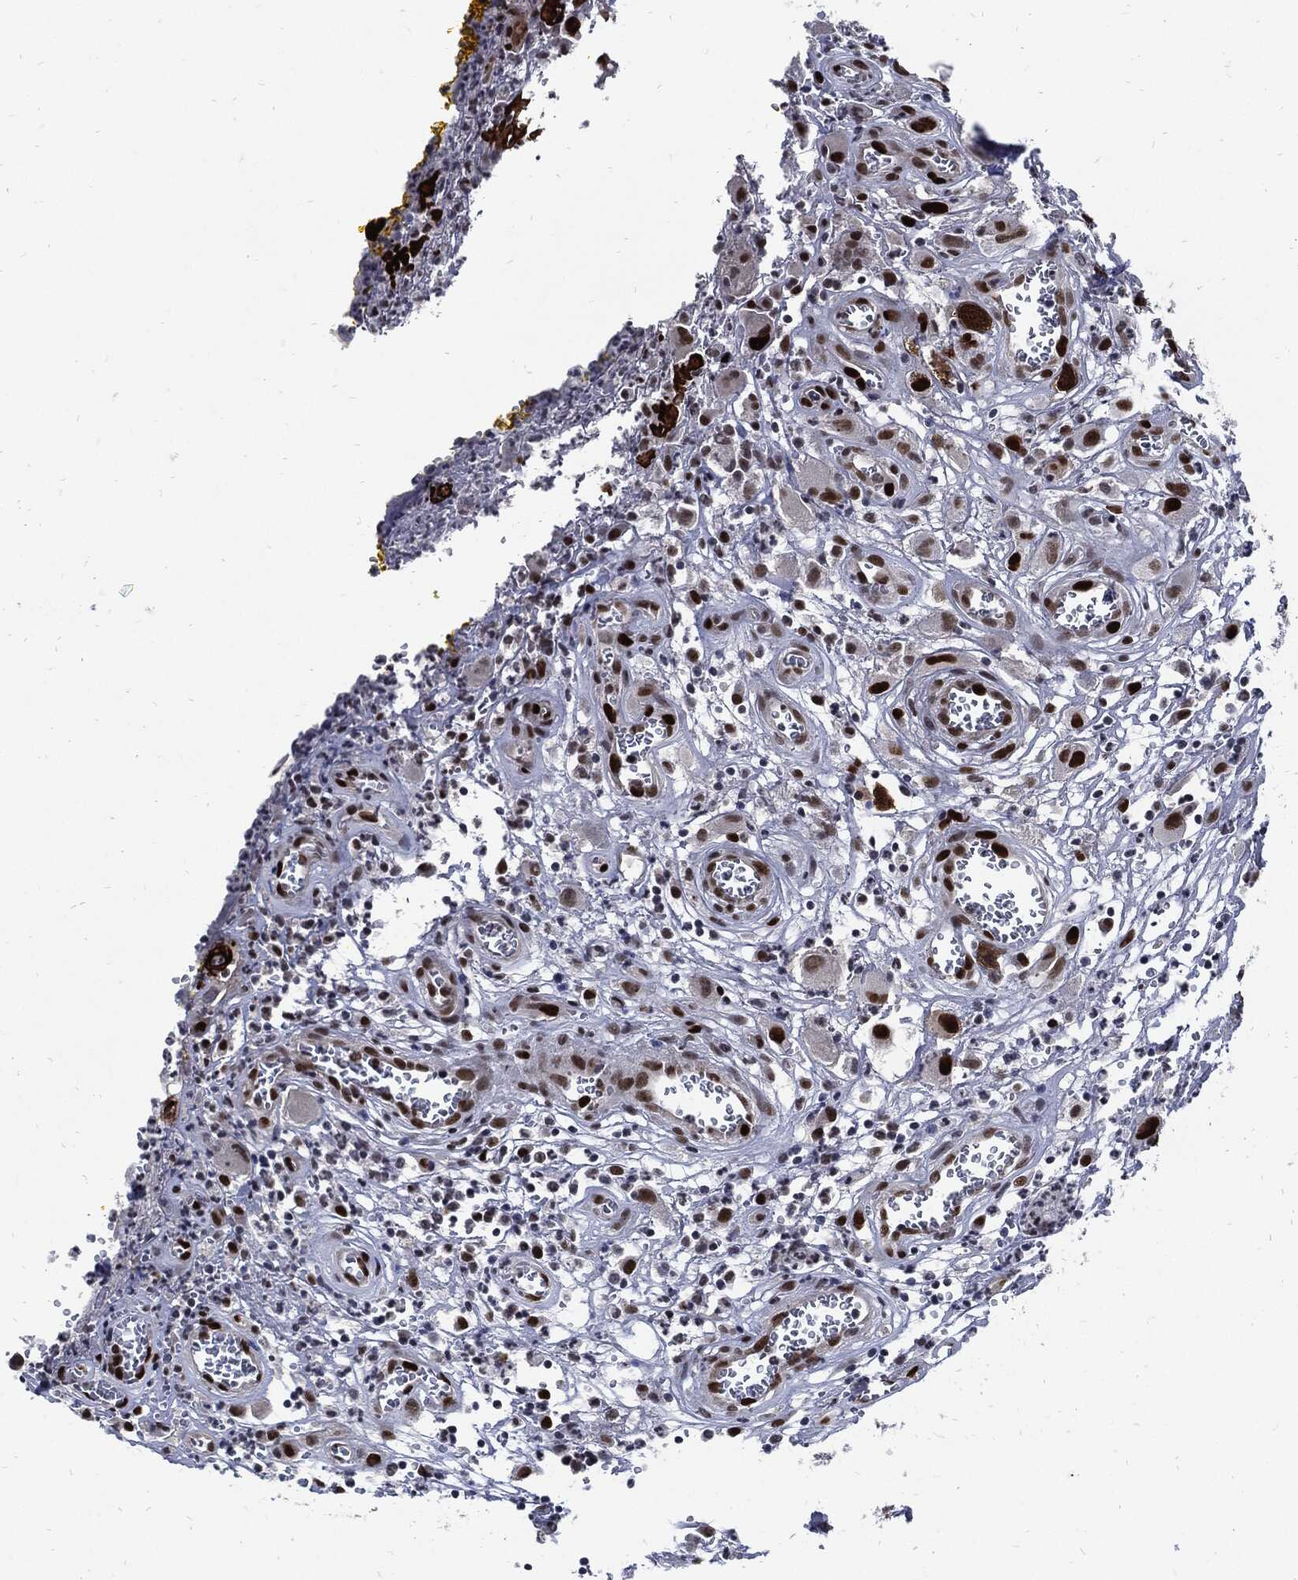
{"staining": {"intensity": "strong", "quantity": "<25%", "location": "nuclear"}, "tissue": "head and neck cancer", "cell_type": "Tumor cells", "image_type": "cancer", "snomed": [{"axis": "morphology", "description": "Squamous cell carcinoma, NOS"}, {"axis": "morphology", "description": "Squamous cell carcinoma, metastatic, NOS"}, {"axis": "topography", "description": "Oral tissue"}, {"axis": "topography", "description": "Head-Neck"}], "caption": "A histopathology image of head and neck cancer stained for a protein demonstrates strong nuclear brown staining in tumor cells. (DAB (3,3'-diaminobenzidine) IHC, brown staining for protein, blue staining for nuclei).", "gene": "NBN", "patient": {"sex": "female", "age": 85}}